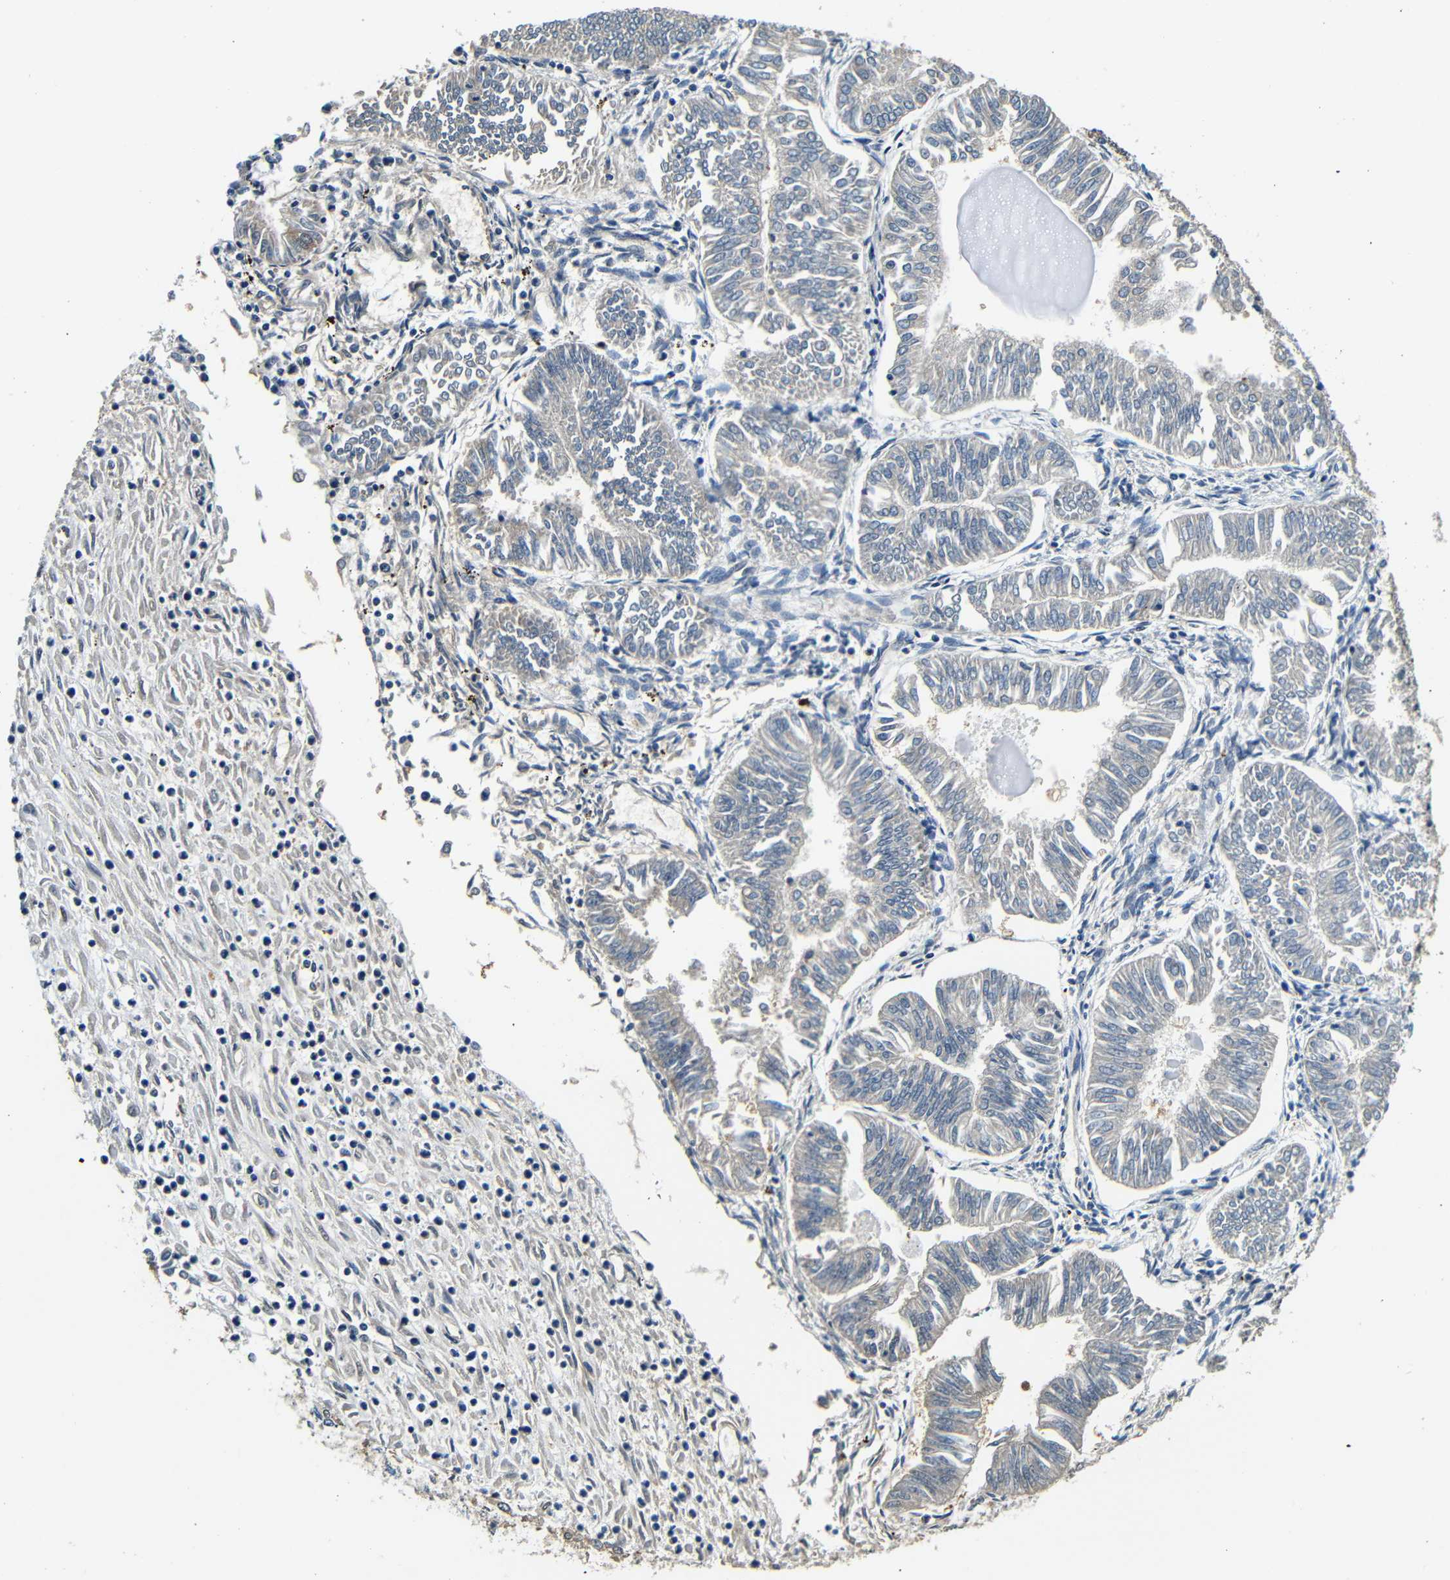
{"staining": {"intensity": "negative", "quantity": "none", "location": "none"}, "tissue": "endometrial cancer", "cell_type": "Tumor cells", "image_type": "cancer", "snomed": [{"axis": "morphology", "description": "Adenocarcinoma, NOS"}, {"axis": "topography", "description": "Endometrium"}], "caption": "DAB (3,3'-diaminobenzidine) immunohistochemical staining of endometrial adenocarcinoma demonstrates no significant expression in tumor cells.", "gene": "ADAP1", "patient": {"sex": "female", "age": 53}}